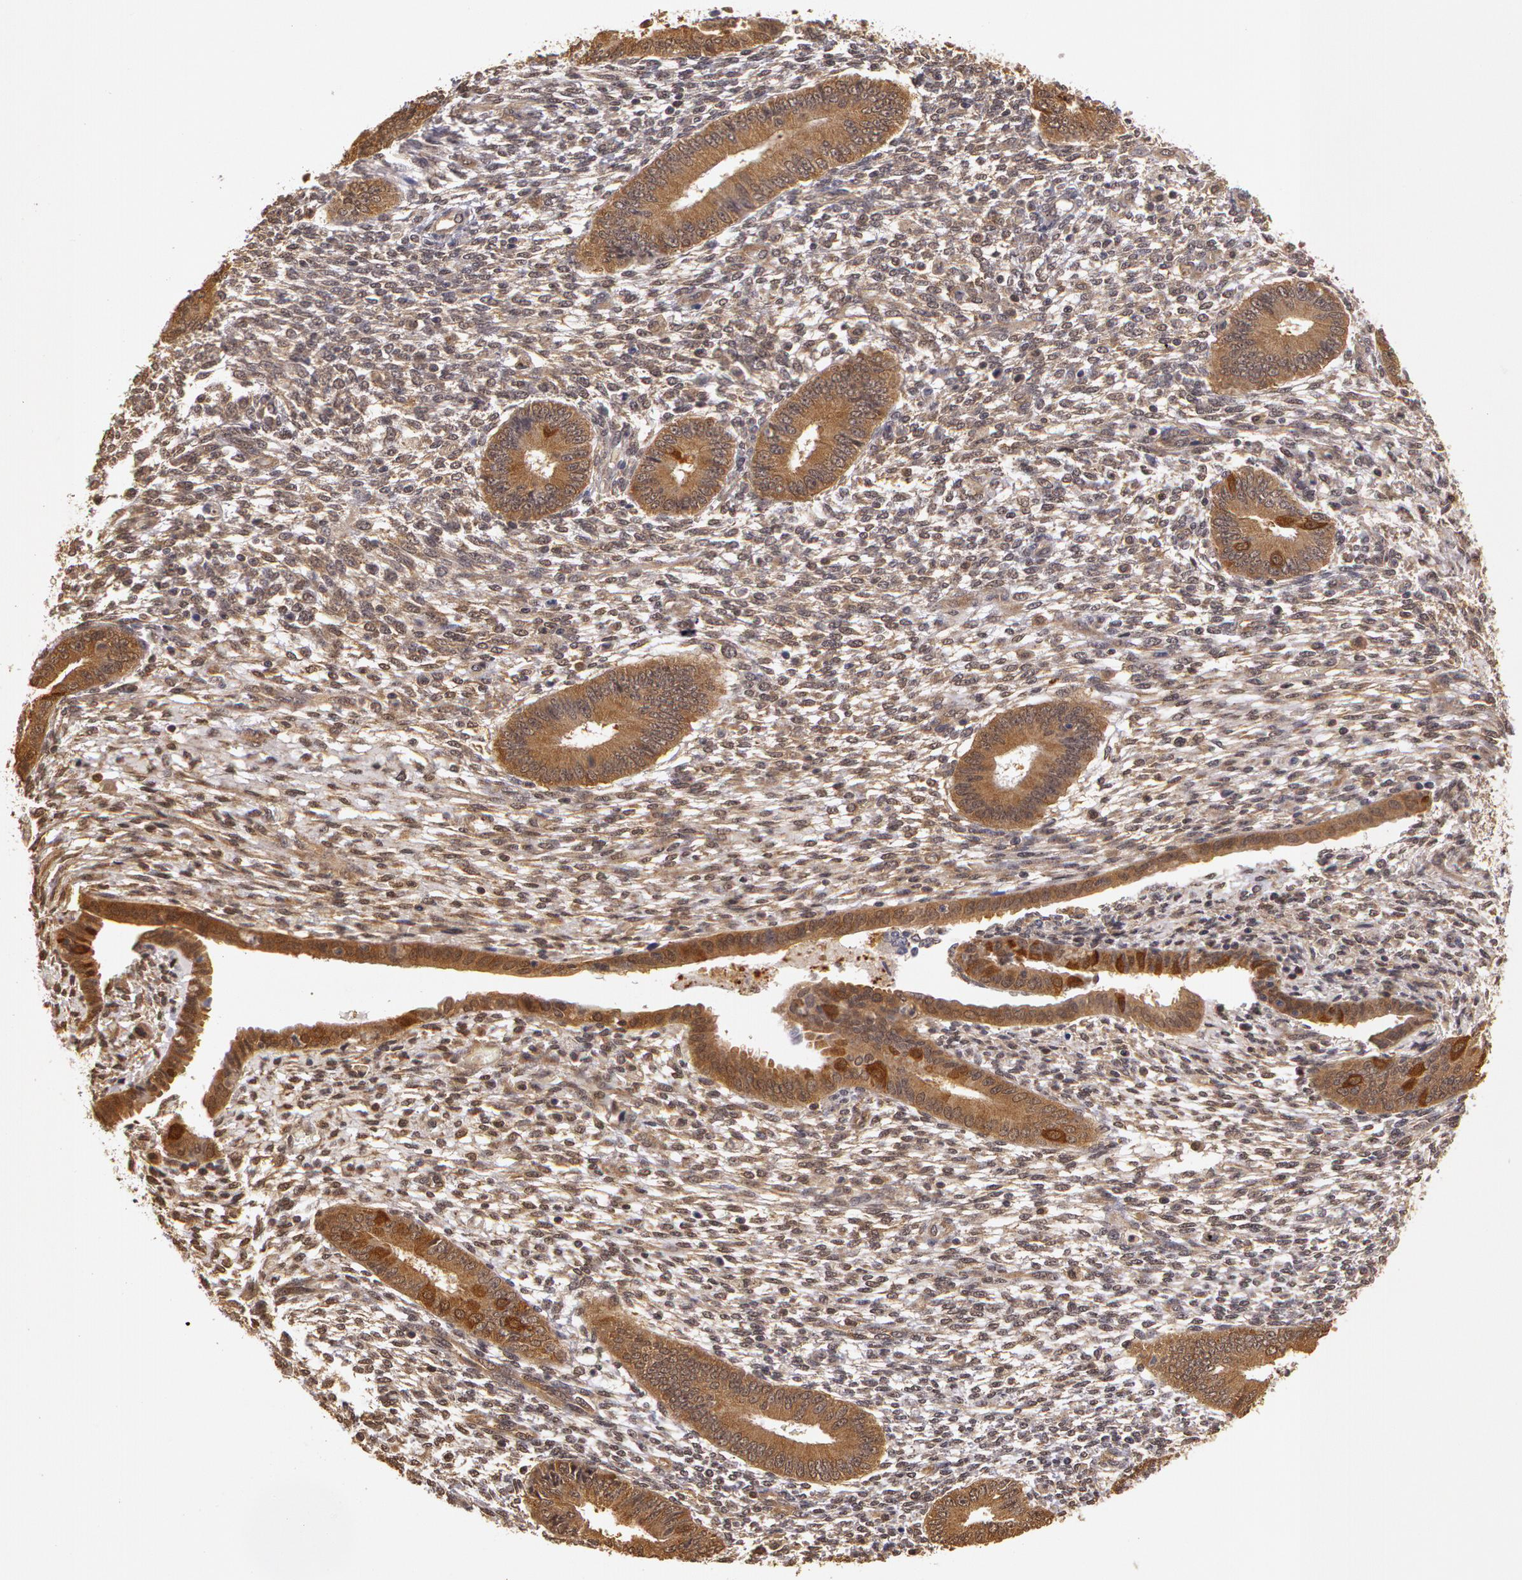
{"staining": {"intensity": "moderate", "quantity": "25%-75%", "location": "cytoplasmic/membranous"}, "tissue": "endometrium", "cell_type": "Cells in endometrial stroma", "image_type": "normal", "snomed": [{"axis": "morphology", "description": "Normal tissue, NOS"}, {"axis": "topography", "description": "Endometrium"}], "caption": "Immunohistochemistry (IHC) micrograph of unremarkable endometrium: human endometrium stained using IHC shows medium levels of moderate protein expression localized specifically in the cytoplasmic/membranous of cells in endometrial stroma, appearing as a cytoplasmic/membranous brown color.", "gene": "AHSA1", "patient": {"sex": "female", "age": 42}}